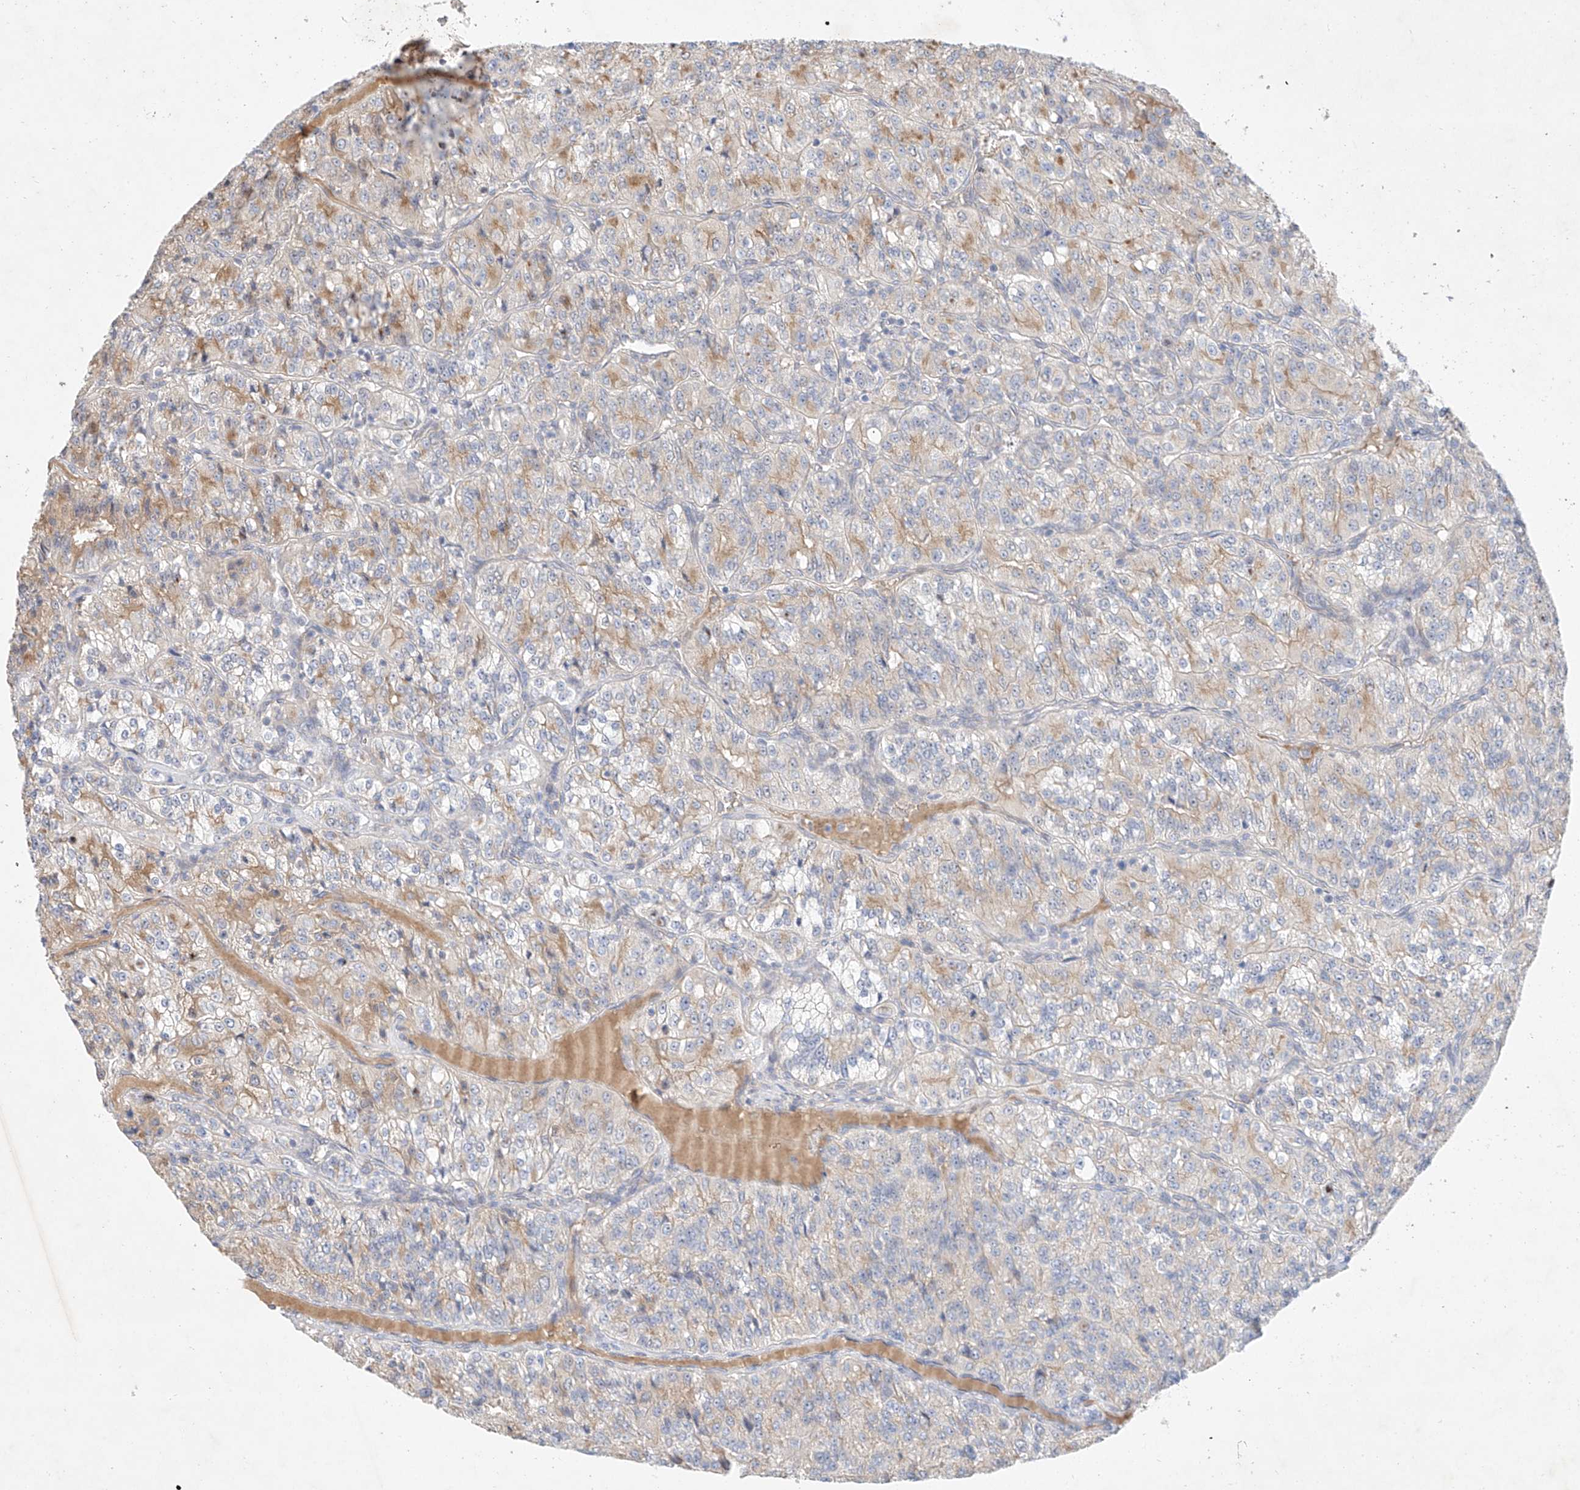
{"staining": {"intensity": "weak", "quantity": "25%-75%", "location": "cytoplasmic/membranous"}, "tissue": "renal cancer", "cell_type": "Tumor cells", "image_type": "cancer", "snomed": [{"axis": "morphology", "description": "Adenocarcinoma, NOS"}, {"axis": "topography", "description": "Kidney"}], "caption": "Weak cytoplasmic/membranous protein positivity is appreciated in about 25%-75% of tumor cells in renal adenocarcinoma. (DAB (3,3'-diaminobenzidine) IHC with brightfield microscopy, high magnification).", "gene": "IL22RA2", "patient": {"sex": "female", "age": 63}}